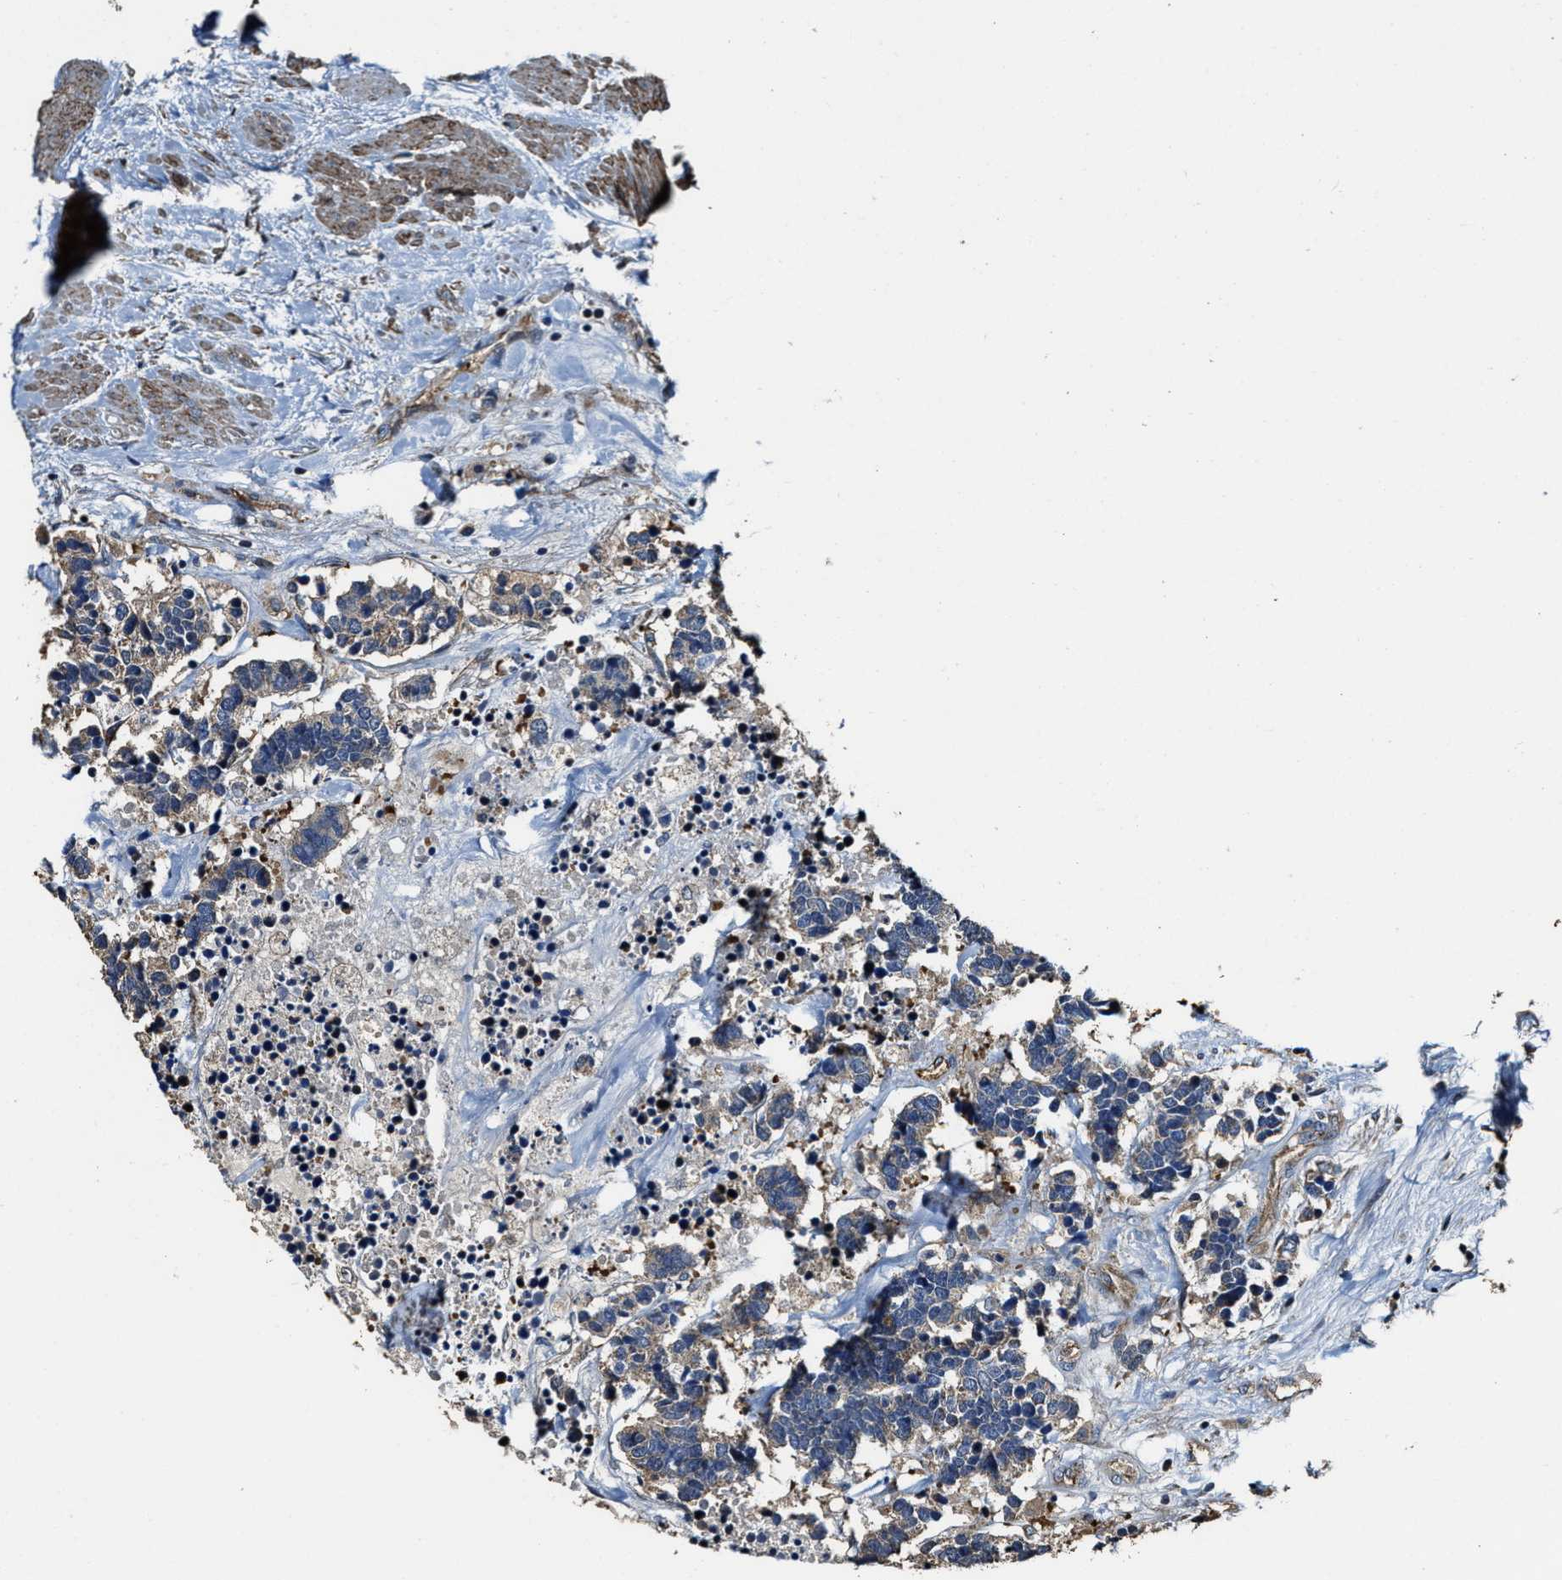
{"staining": {"intensity": "weak", "quantity": "25%-75%", "location": "cytoplasmic/membranous"}, "tissue": "carcinoid", "cell_type": "Tumor cells", "image_type": "cancer", "snomed": [{"axis": "morphology", "description": "Carcinoma, NOS"}, {"axis": "morphology", "description": "Carcinoid, malignant, NOS"}, {"axis": "topography", "description": "Urinary bladder"}], "caption": "Immunohistochemistry staining of carcinoid, which displays low levels of weak cytoplasmic/membranous positivity in about 25%-75% of tumor cells indicating weak cytoplasmic/membranous protein staining. The staining was performed using DAB (3,3'-diaminobenzidine) (brown) for protein detection and nuclei were counterstained in hematoxylin (blue).", "gene": "GFRA3", "patient": {"sex": "male", "age": 57}}